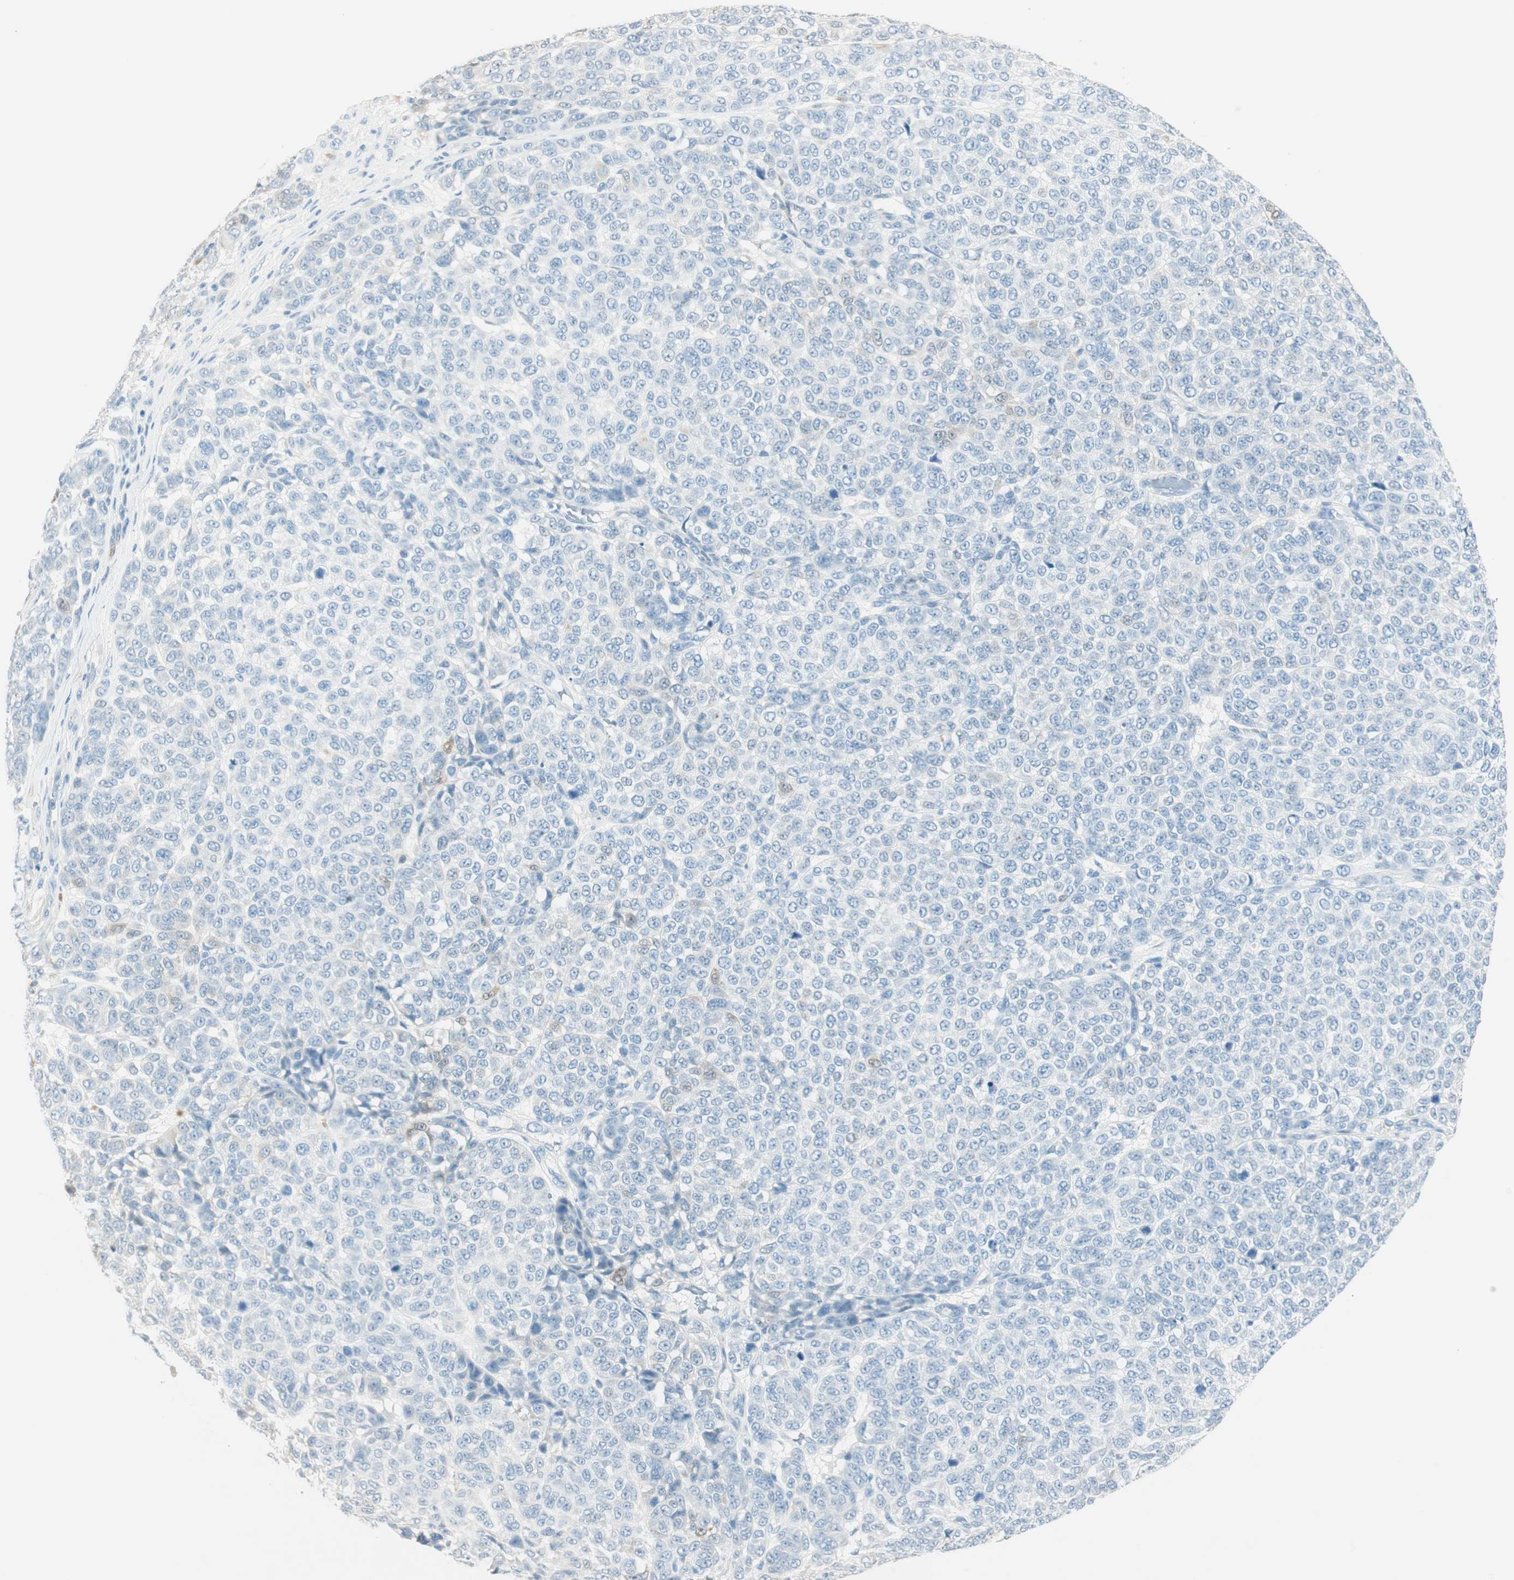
{"staining": {"intensity": "weak", "quantity": "<25%", "location": "cytoplasmic/membranous"}, "tissue": "melanoma", "cell_type": "Tumor cells", "image_type": "cancer", "snomed": [{"axis": "morphology", "description": "Malignant melanoma, NOS"}, {"axis": "topography", "description": "Skin"}], "caption": "The photomicrograph demonstrates no staining of tumor cells in malignant melanoma.", "gene": "HPGD", "patient": {"sex": "male", "age": 59}}